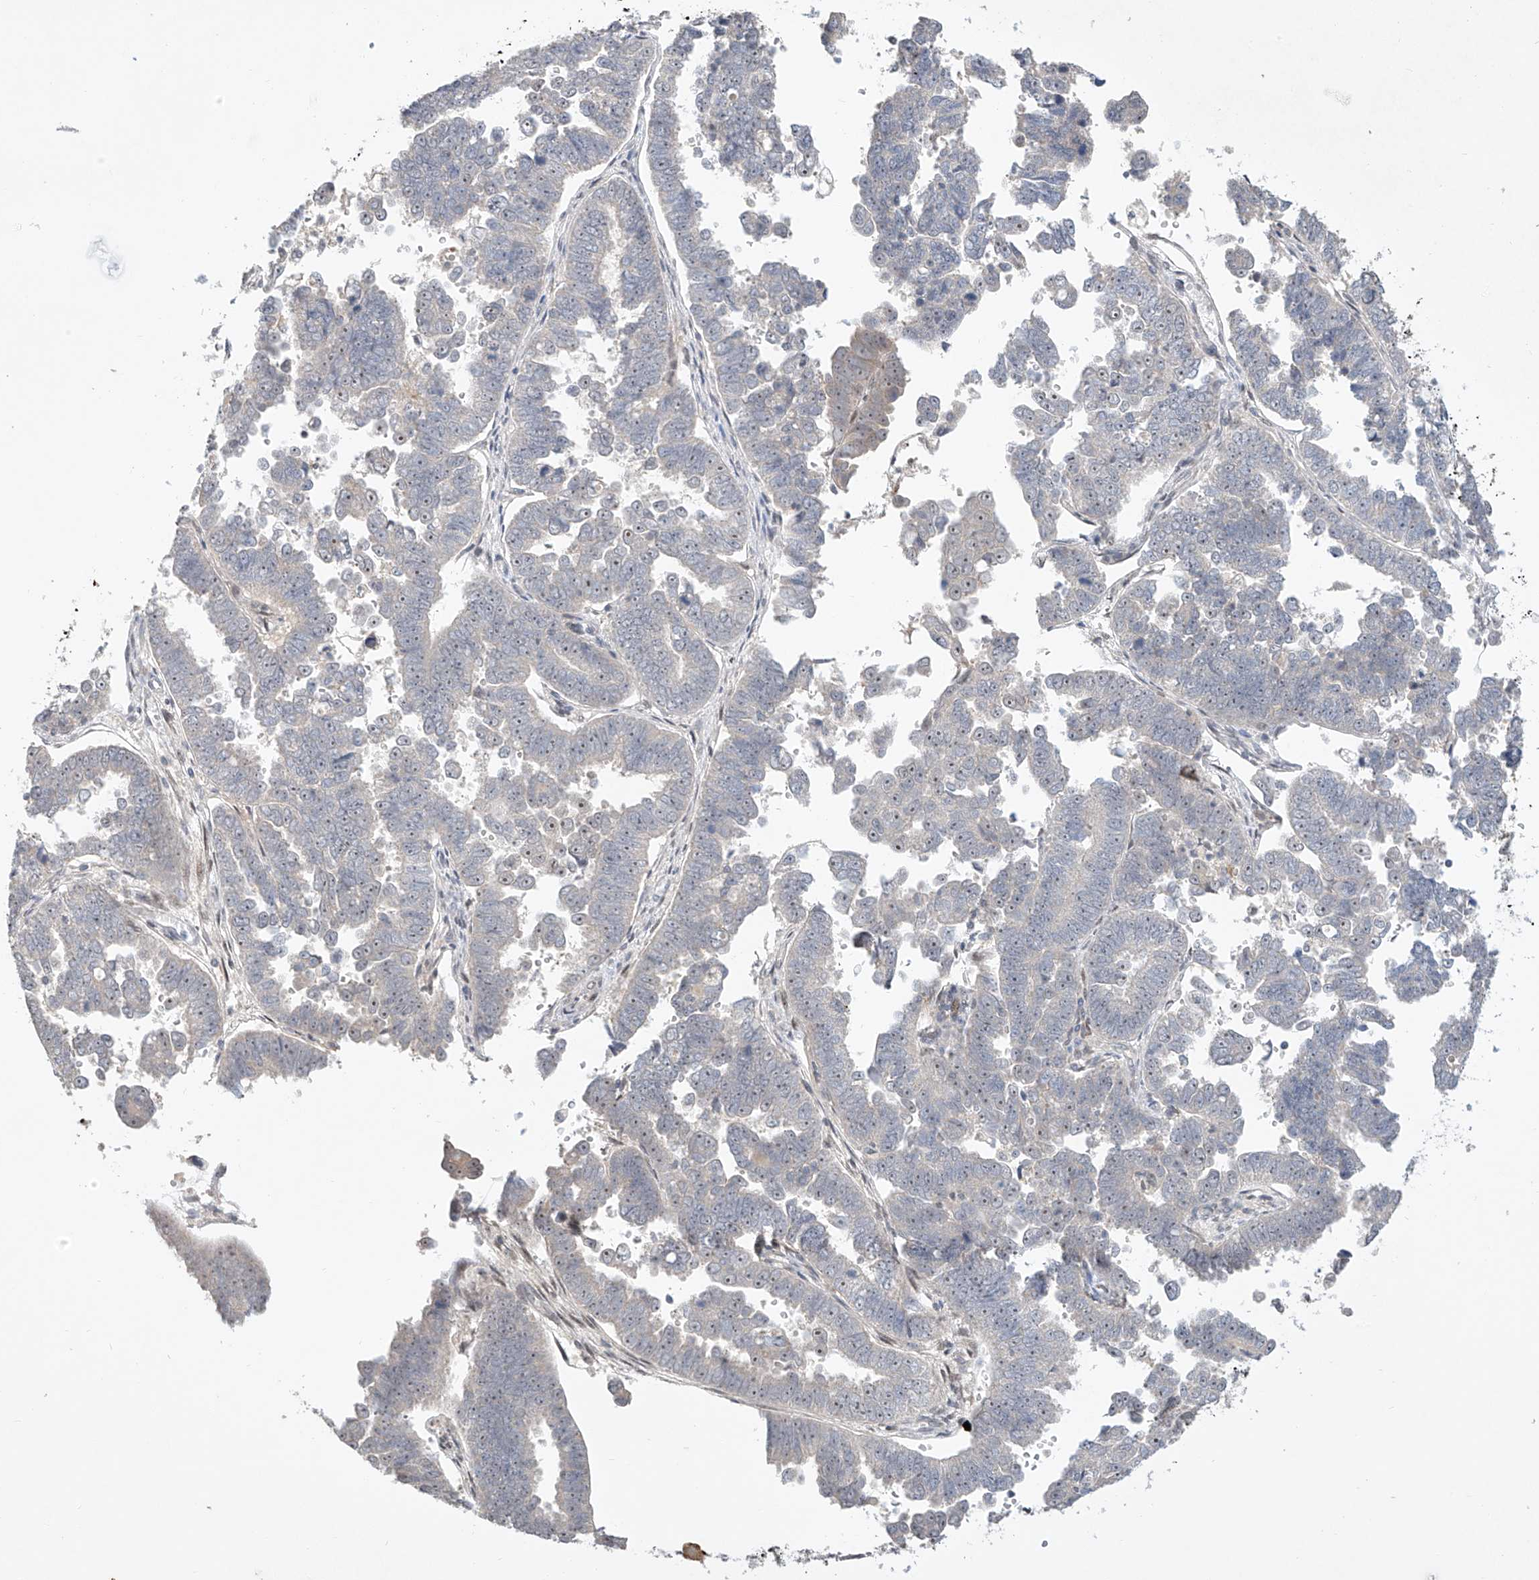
{"staining": {"intensity": "weak", "quantity": "<25%", "location": "nuclear"}, "tissue": "endometrial cancer", "cell_type": "Tumor cells", "image_type": "cancer", "snomed": [{"axis": "morphology", "description": "Adenocarcinoma, NOS"}, {"axis": "topography", "description": "Endometrium"}], "caption": "DAB immunohistochemical staining of adenocarcinoma (endometrial) demonstrates no significant staining in tumor cells.", "gene": "TASP1", "patient": {"sex": "female", "age": 75}}